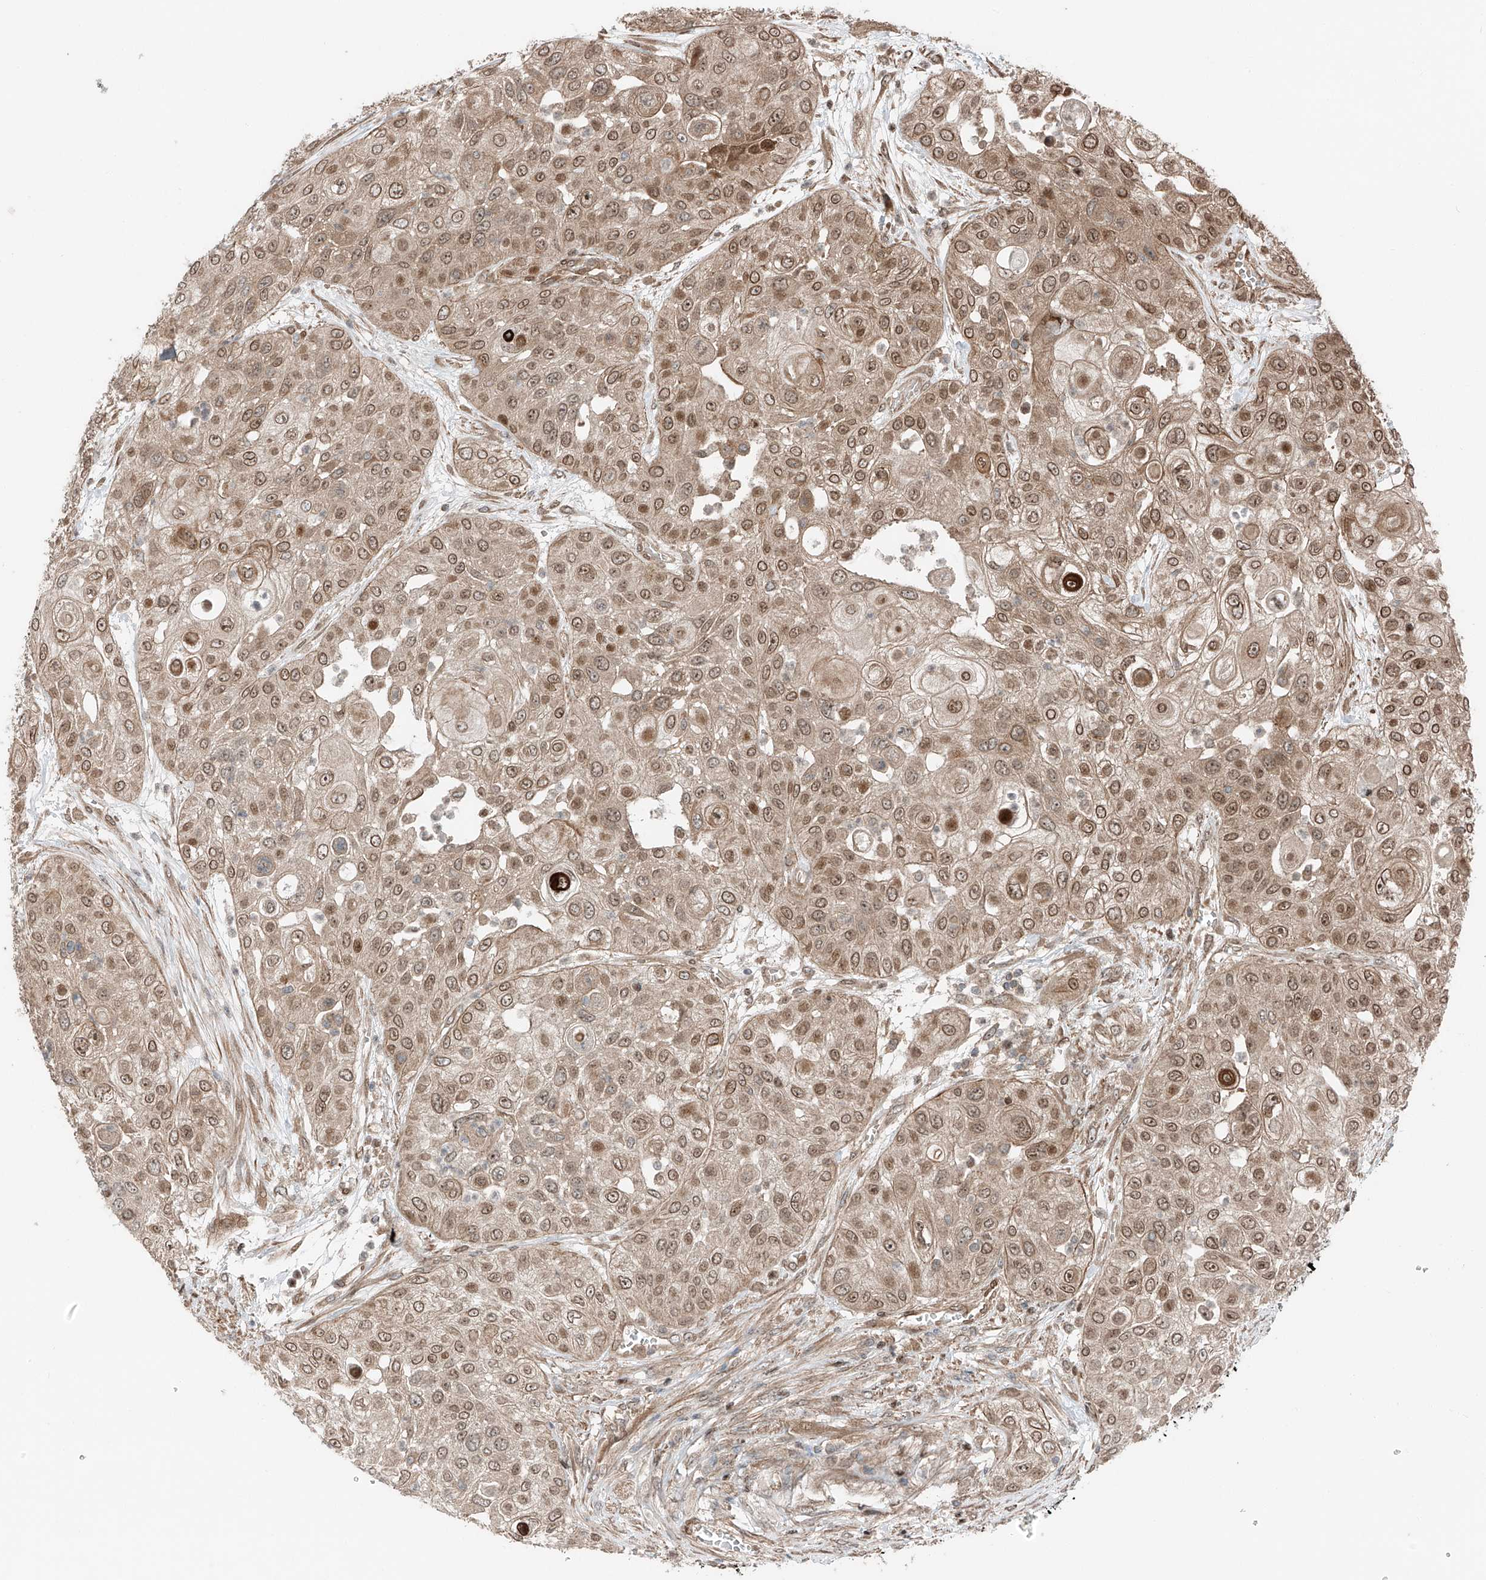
{"staining": {"intensity": "moderate", "quantity": ">75%", "location": "cytoplasmic/membranous,nuclear"}, "tissue": "urothelial cancer", "cell_type": "Tumor cells", "image_type": "cancer", "snomed": [{"axis": "morphology", "description": "Urothelial carcinoma, High grade"}, {"axis": "topography", "description": "Urinary bladder"}], "caption": "Immunohistochemical staining of human urothelial cancer demonstrates medium levels of moderate cytoplasmic/membranous and nuclear expression in approximately >75% of tumor cells.", "gene": "CEP162", "patient": {"sex": "female", "age": 79}}